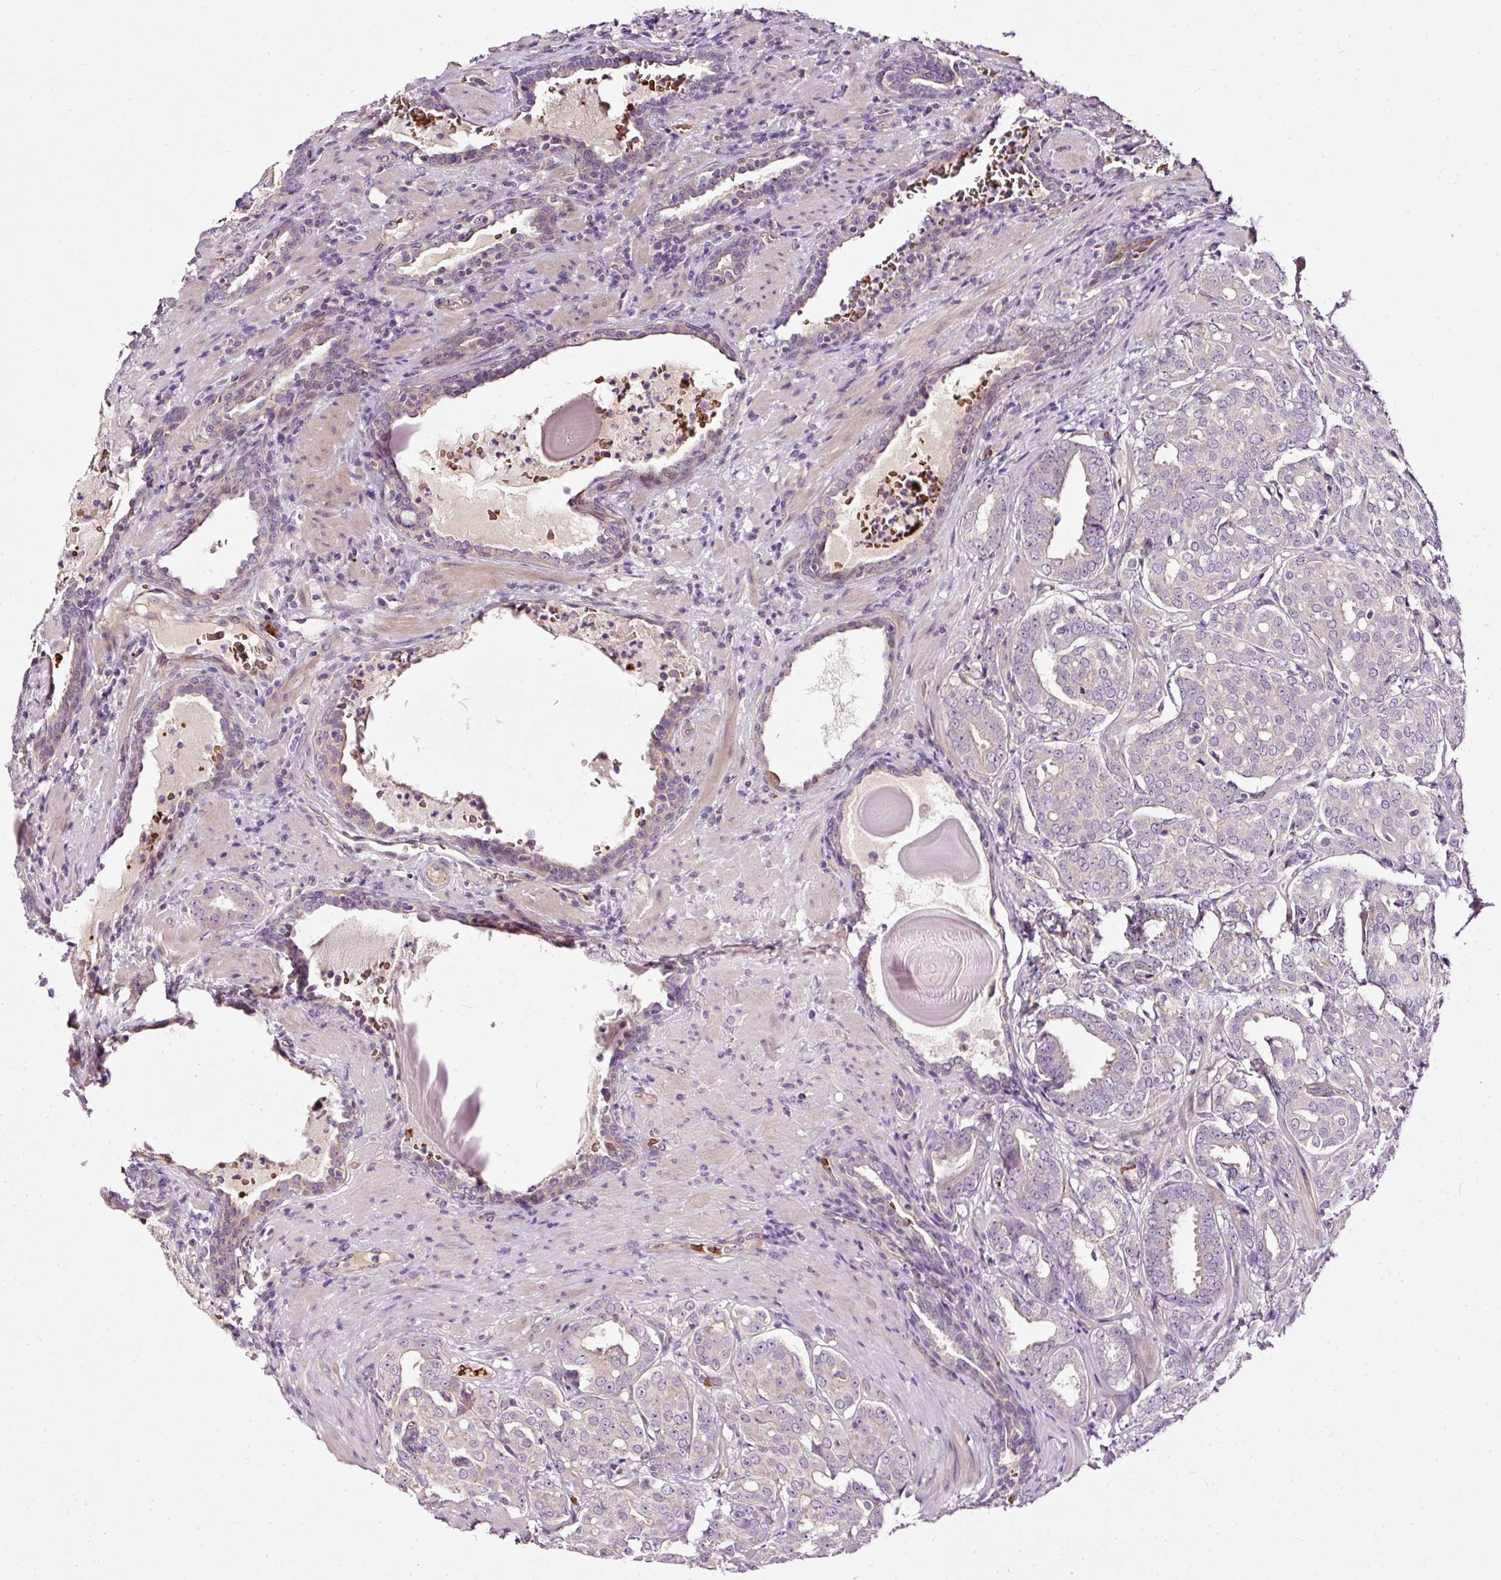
{"staining": {"intensity": "negative", "quantity": "none", "location": "none"}, "tissue": "prostate cancer", "cell_type": "Tumor cells", "image_type": "cancer", "snomed": [{"axis": "morphology", "description": "Adenocarcinoma, High grade"}, {"axis": "topography", "description": "Prostate"}], "caption": "The photomicrograph shows no significant expression in tumor cells of high-grade adenocarcinoma (prostate).", "gene": "USHBP1", "patient": {"sex": "male", "age": 68}}